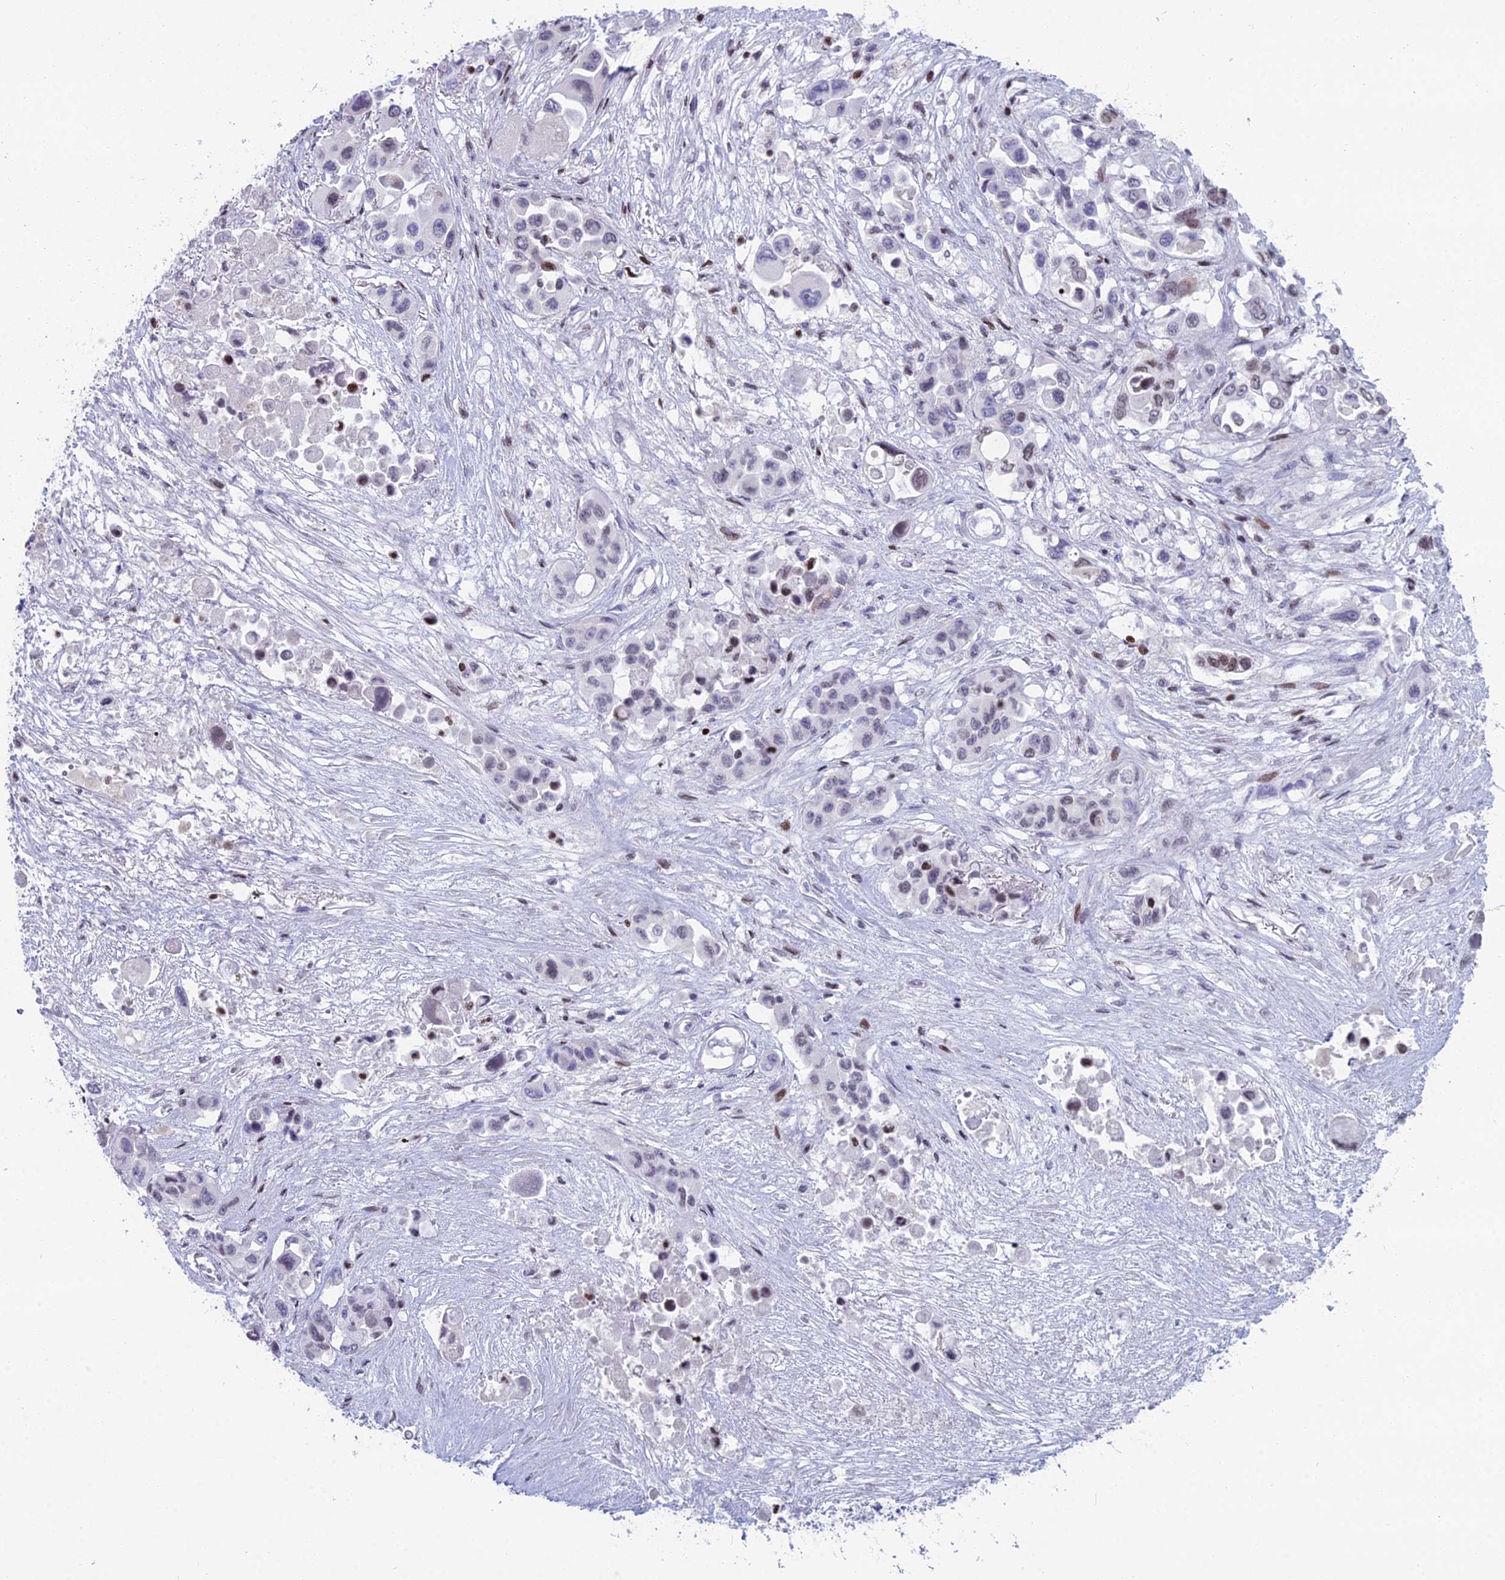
{"staining": {"intensity": "negative", "quantity": "none", "location": "none"}, "tissue": "pancreatic cancer", "cell_type": "Tumor cells", "image_type": "cancer", "snomed": [{"axis": "morphology", "description": "Adenocarcinoma, NOS"}, {"axis": "topography", "description": "Pancreas"}], "caption": "DAB (3,3'-diaminobenzidine) immunohistochemical staining of adenocarcinoma (pancreatic) reveals no significant expression in tumor cells.", "gene": "CERS6", "patient": {"sex": "male", "age": 92}}